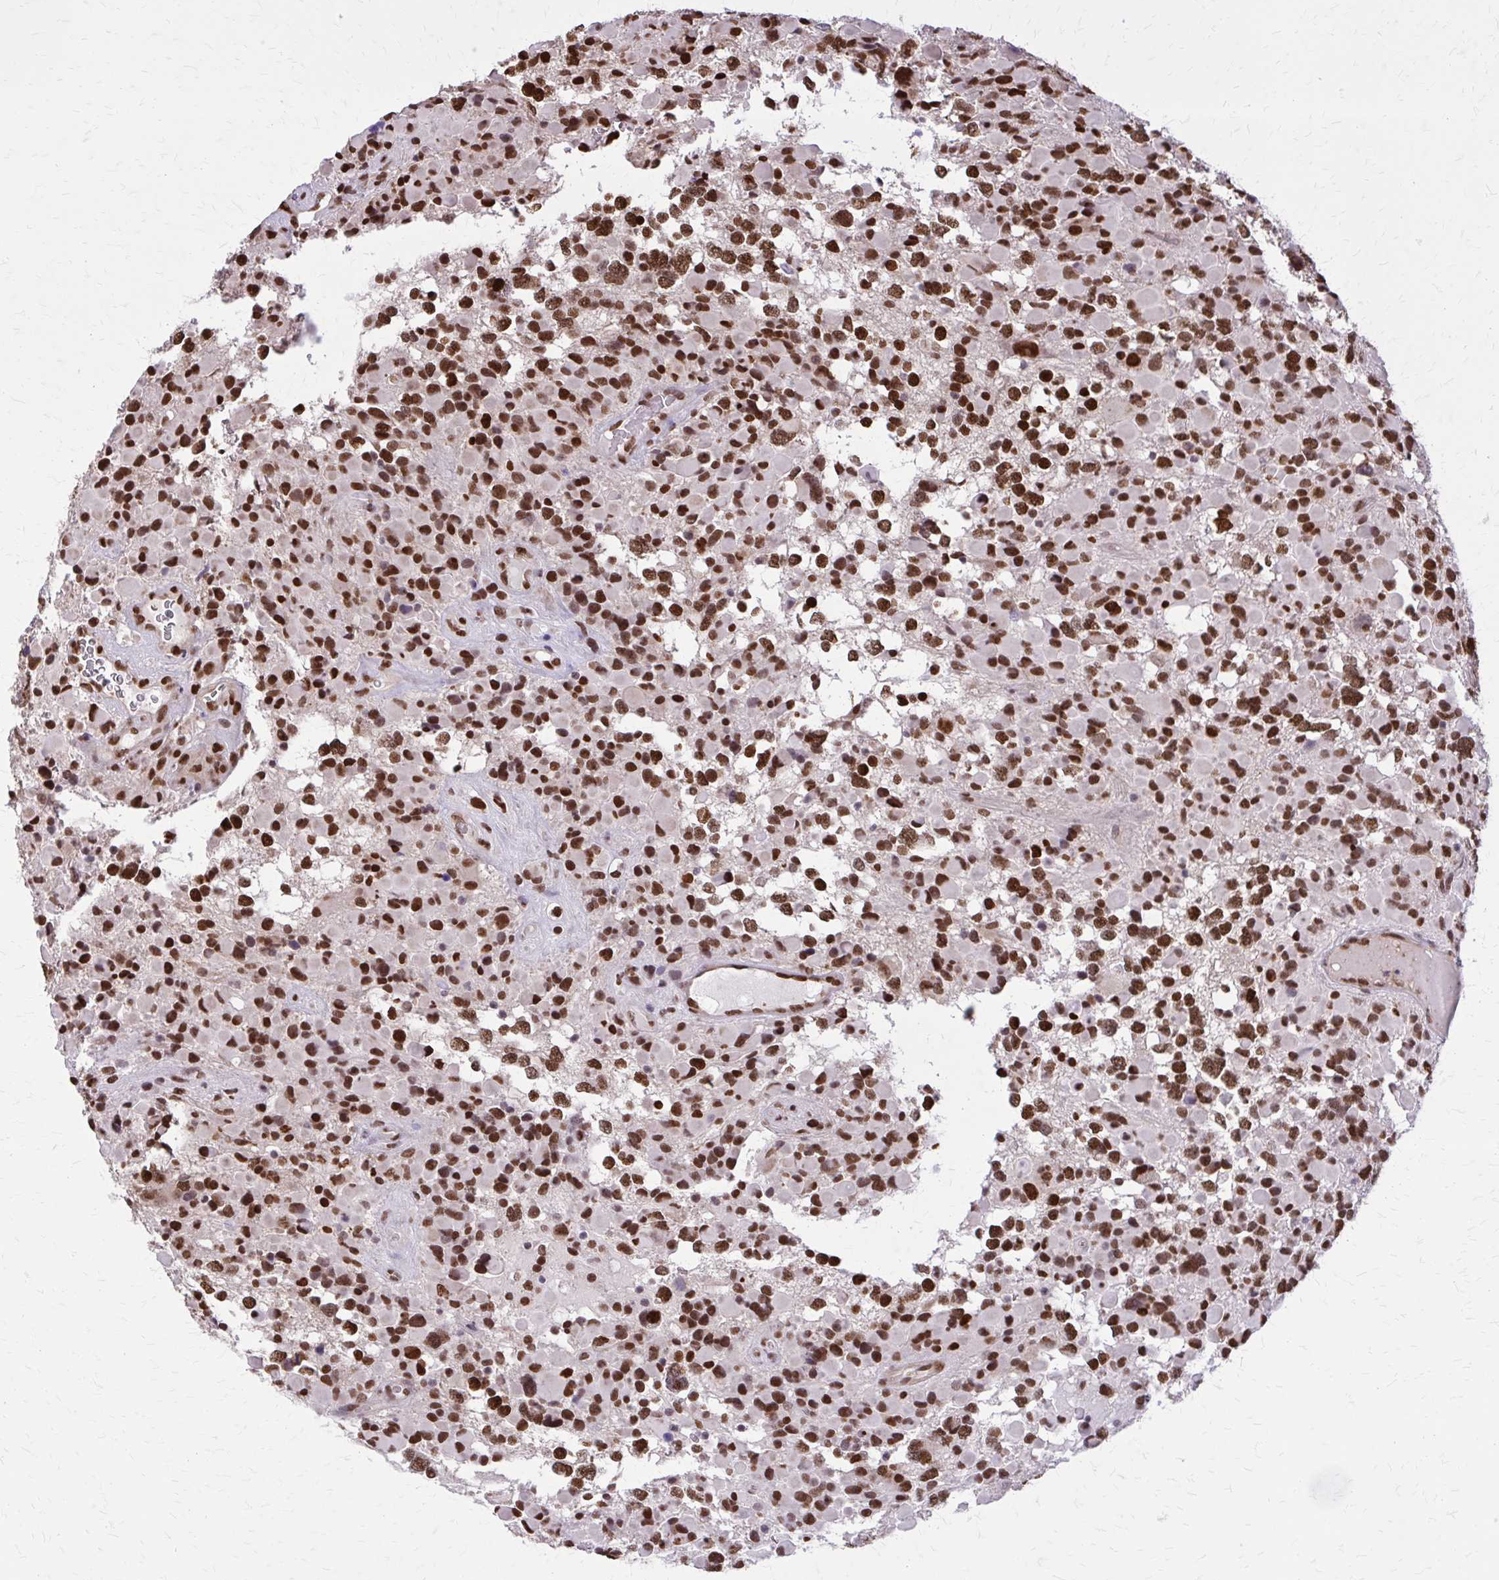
{"staining": {"intensity": "strong", "quantity": ">75%", "location": "nuclear"}, "tissue": "glioma", "cell_type": "Tumor cells", "image_type": "cancer", "snomed": [{"axis": "morphology", "description": "Glioma, malignant, High grade"}, {"axis": "topography", "description": "Brain"}], "caption": "The image displays staining of high-grade glioma (malignant), revealing strong nuclear protein staining (brown color) within tumor cells.", "gene": "TTF1", "patient": {"sex": "female", "age": 40}}